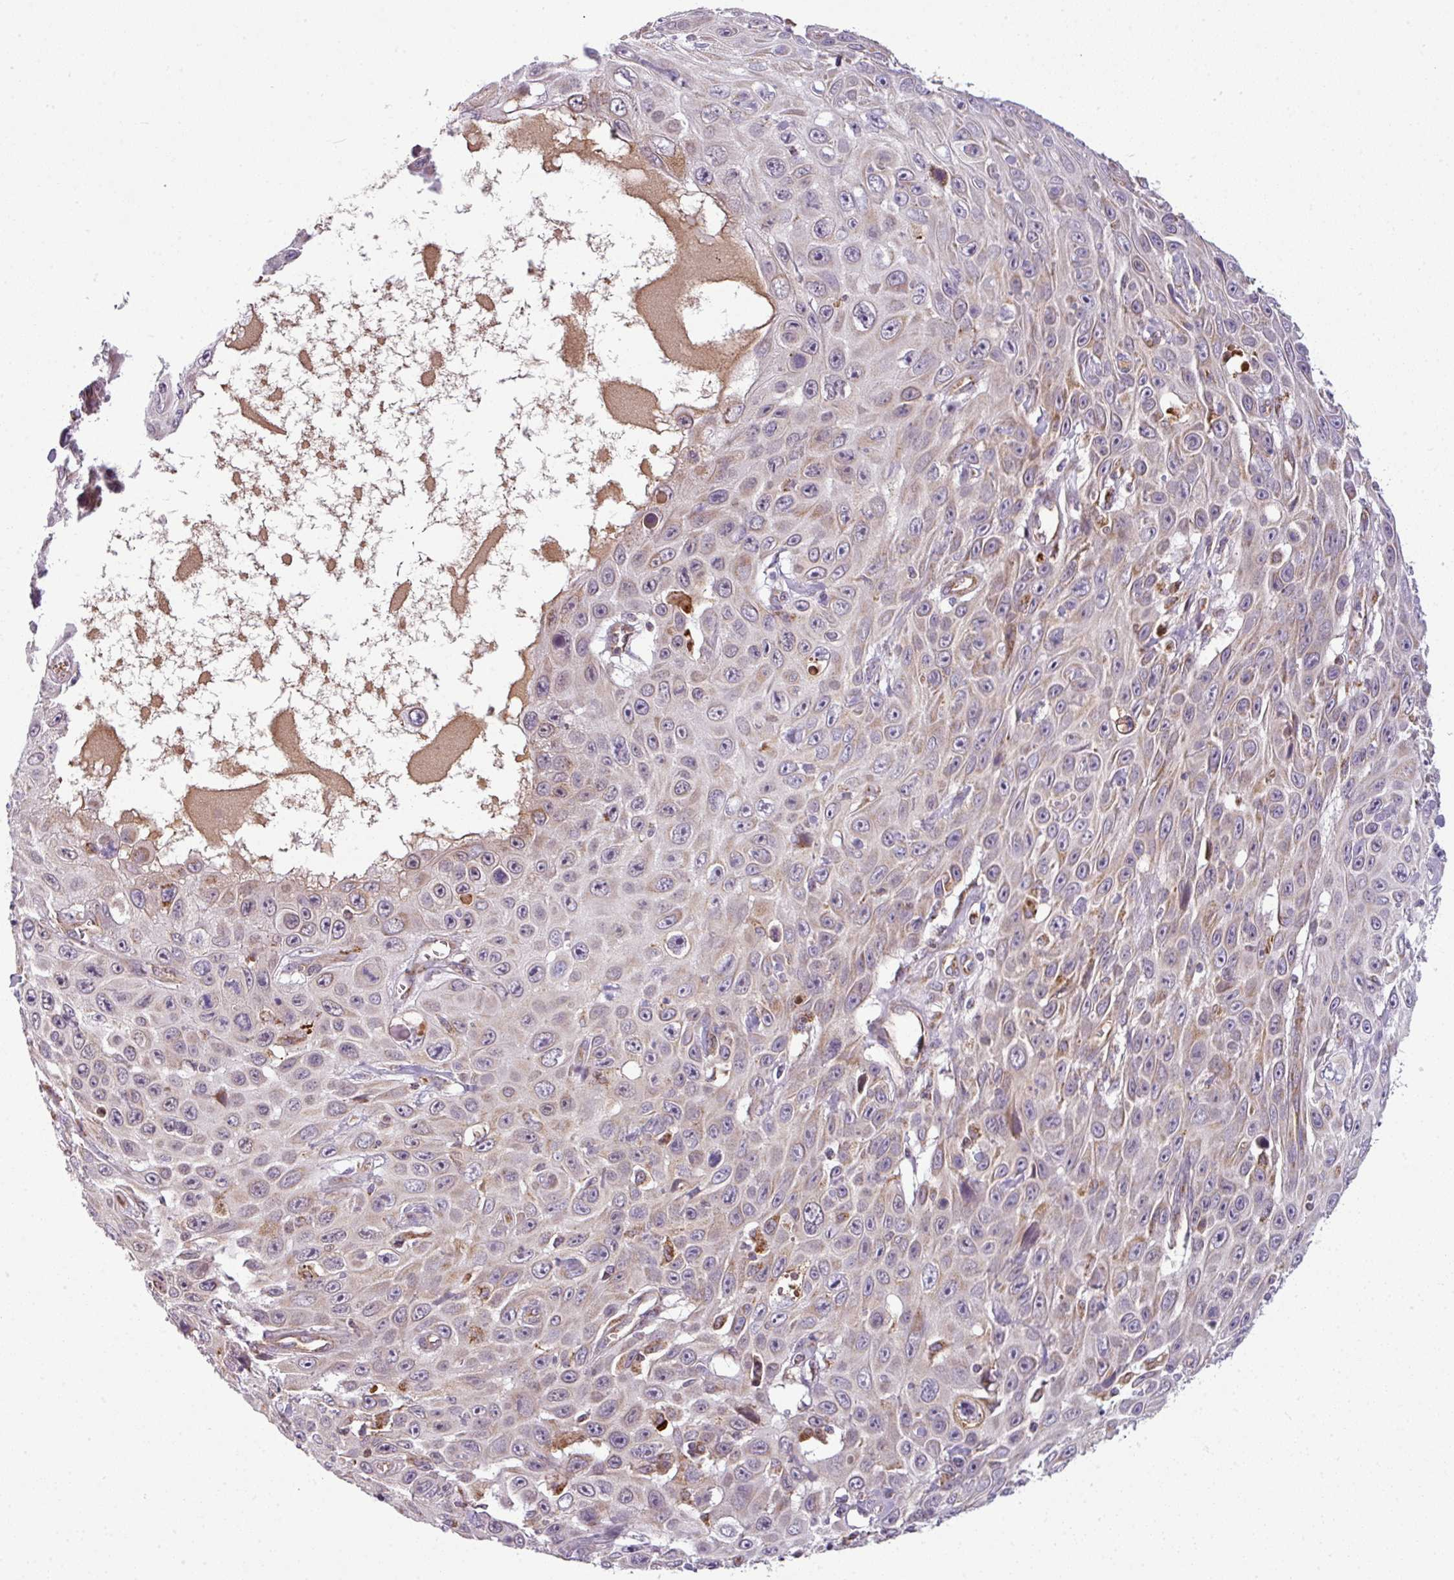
{"staining": {"intensity": "moderate", "quantity": "<25%", "location": "cytoplasmic/membranous"}, "tissue": "skin cancer", "cell_type": "Tumor cells", "image_type": "cancer", "snomed": [{"axis": "morphology", "description": "Squamous cell carcinoma, NOS"}, {"axis": "topography", "description": "Skin"}], "caption": "Human skin cancer (squamous cell carcinoma) stained with a protein marker reveals moderate staining in tumor cells.", "gene": "PRELID3B", "patient": {"sex": "male", "age": 82}}